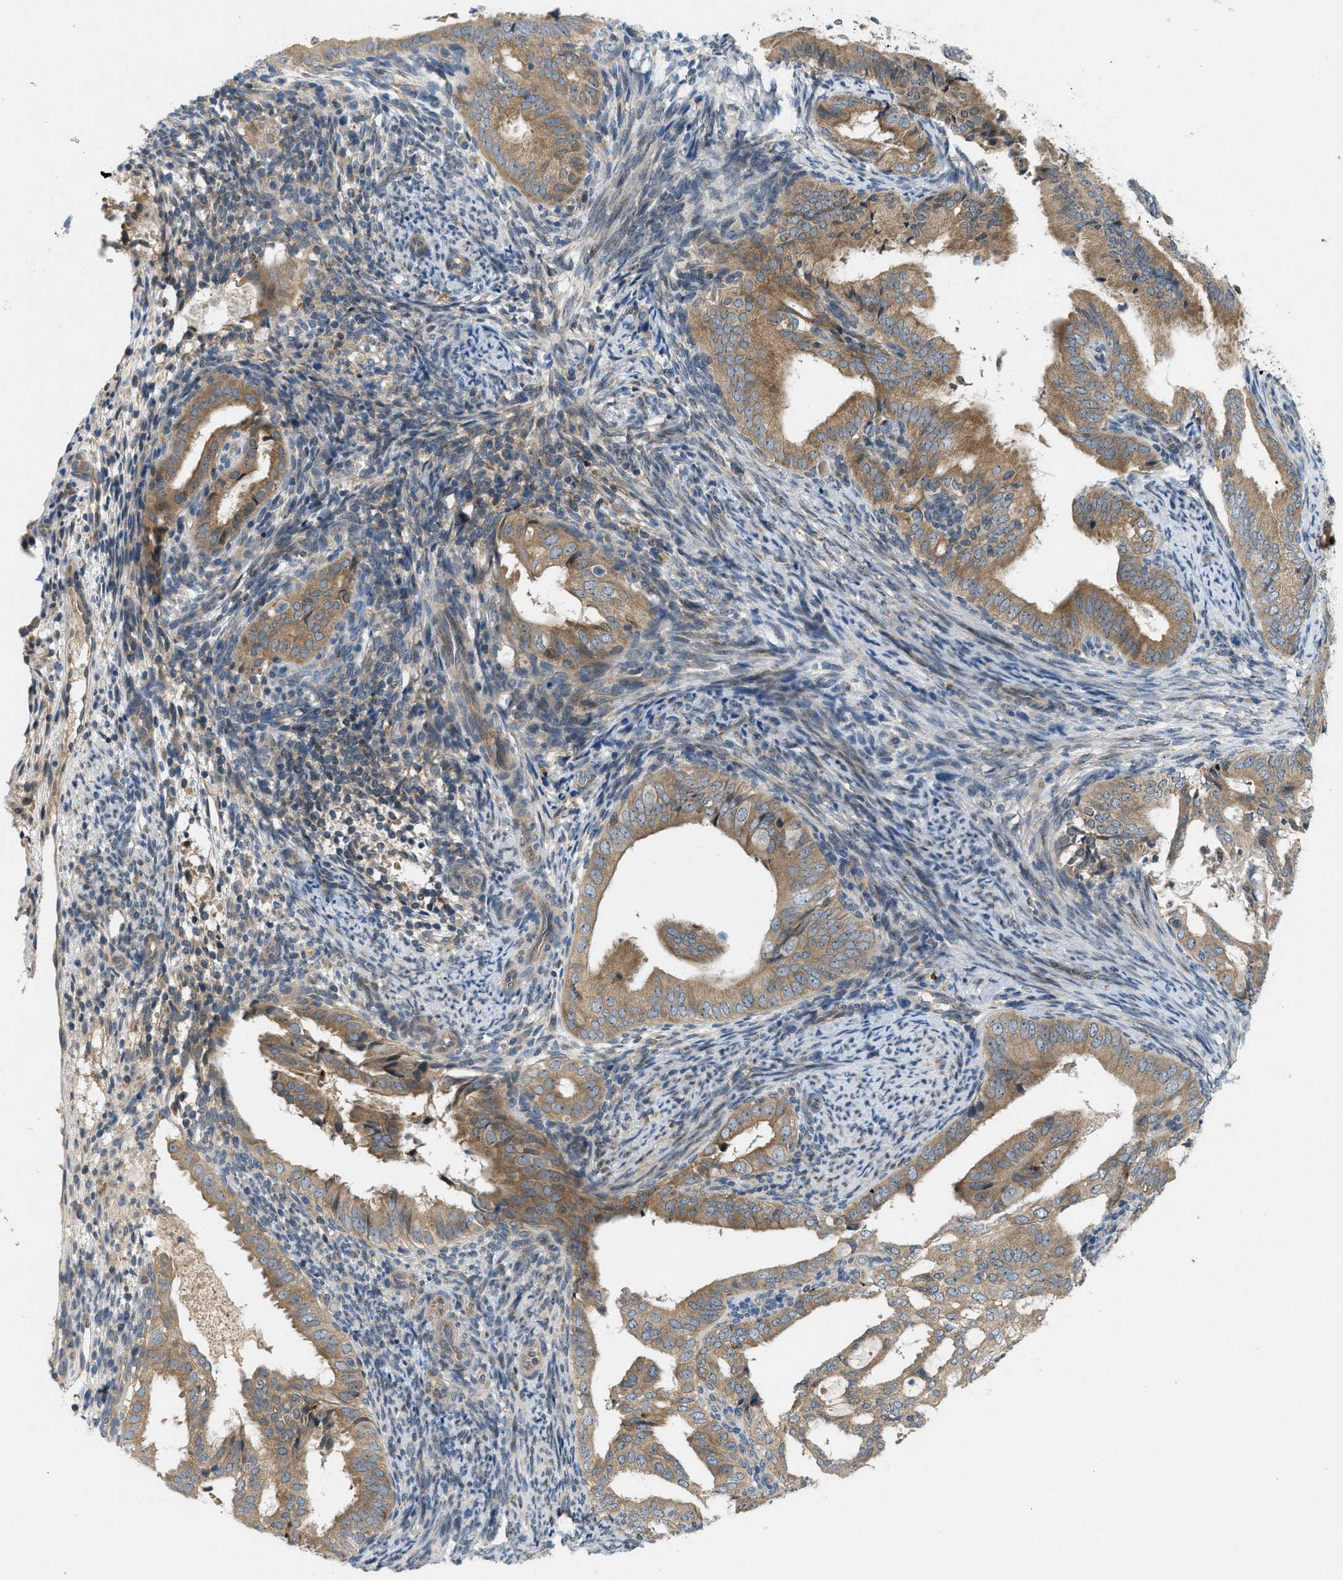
{"staining": {"intensity": "moderate", "quantity": ">75%", "location": "cytoplasmic/membranous"}, "tissue": "endometrial cancer", "cell_type": "Tumor cells", "image_type": "cancer", "snomed": [{"axis": "morphology", "description": "Adenocarcinoma, NOS"}, {"axis": "topography", "description": "Endometrium"}], "caption": "A micrograph of endometrial cancer stained for a protein shows moderate cytoplasmic/membranous brown staining in tumor cells.", "gene": "SIGMAR1", "patient": {"sex": "female", "age": 58}}